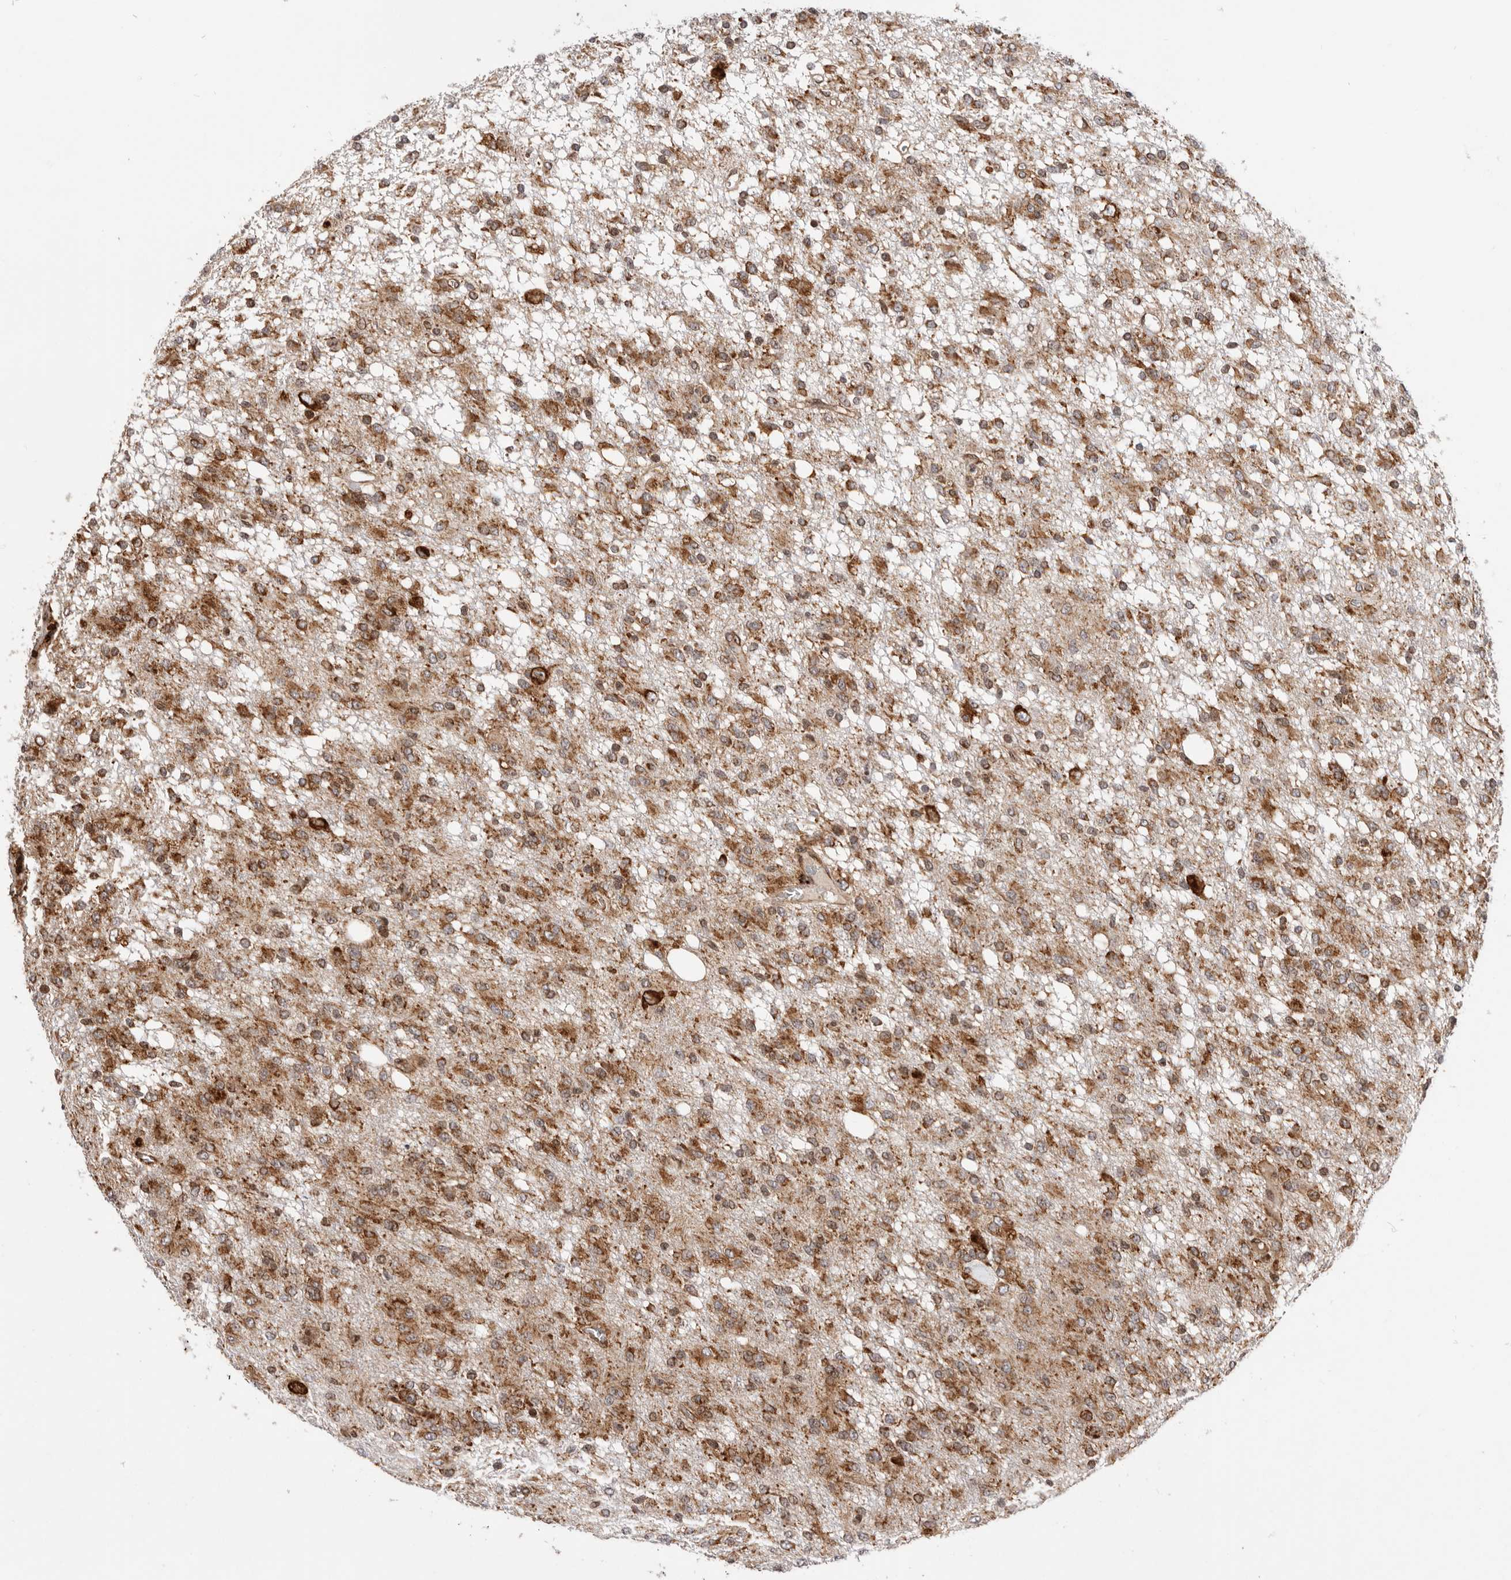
{"staining": {"intensity": "moderate", "quantity": ">75%", "location": "cytoplasmic/membranous"}, "tissue": "glioma", "cell_type": "Tumor cells", "image_type": "cancer", "snomed": [{"axis": "morphology", "description": "Glioma, malignant, High grade"}, {"axis": "topography", "description": "Brain"}], "caption": "Immunohistochemical staining of human malignant glioma (high-grade) reveals moderate cytoplasmic/membranous protein positivity in about >75% of tumor cells. The protein of interest is shown in brown color, while the nuclei are stained blue.", "gene": "FZD3", "patient": {"sex": "female", "age": 59}}